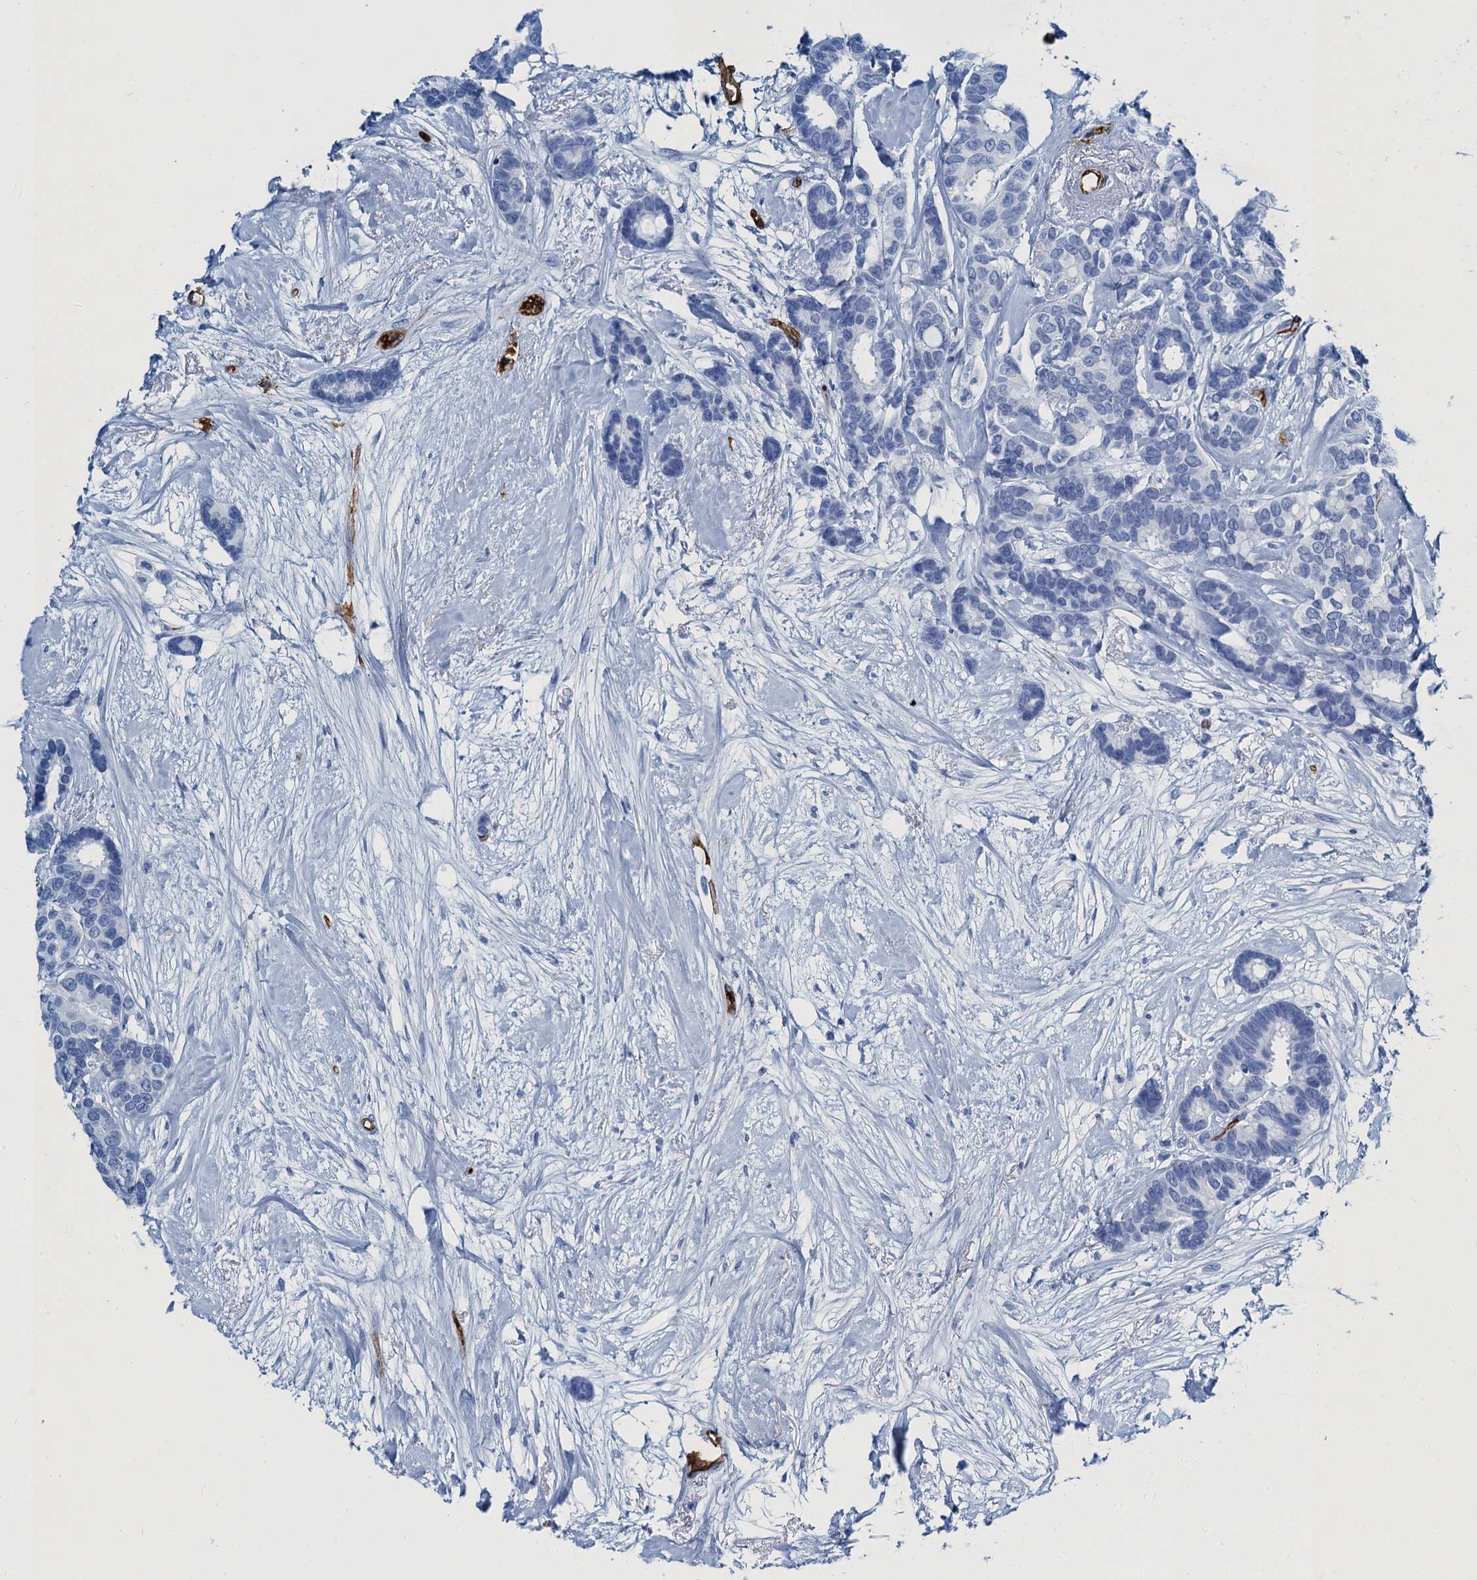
{"staining": {"intensity": "negative", "quantity": "none", "location": "none"}, "tissue": "breast cancer", "cell_type": "Tumor cells", "image_type": "cancer", "snomed": [{"axis": "morphology", "description": "Duct carcinoma"}, {"axis": "topography", "description": "Breast"}], "caption": "Immunohistochemical staining of breast cancer demonstrates no significant positivity in tumor cells.", "gene": "CAVIN2", "patient": {"sex": "female", "age": 87}}